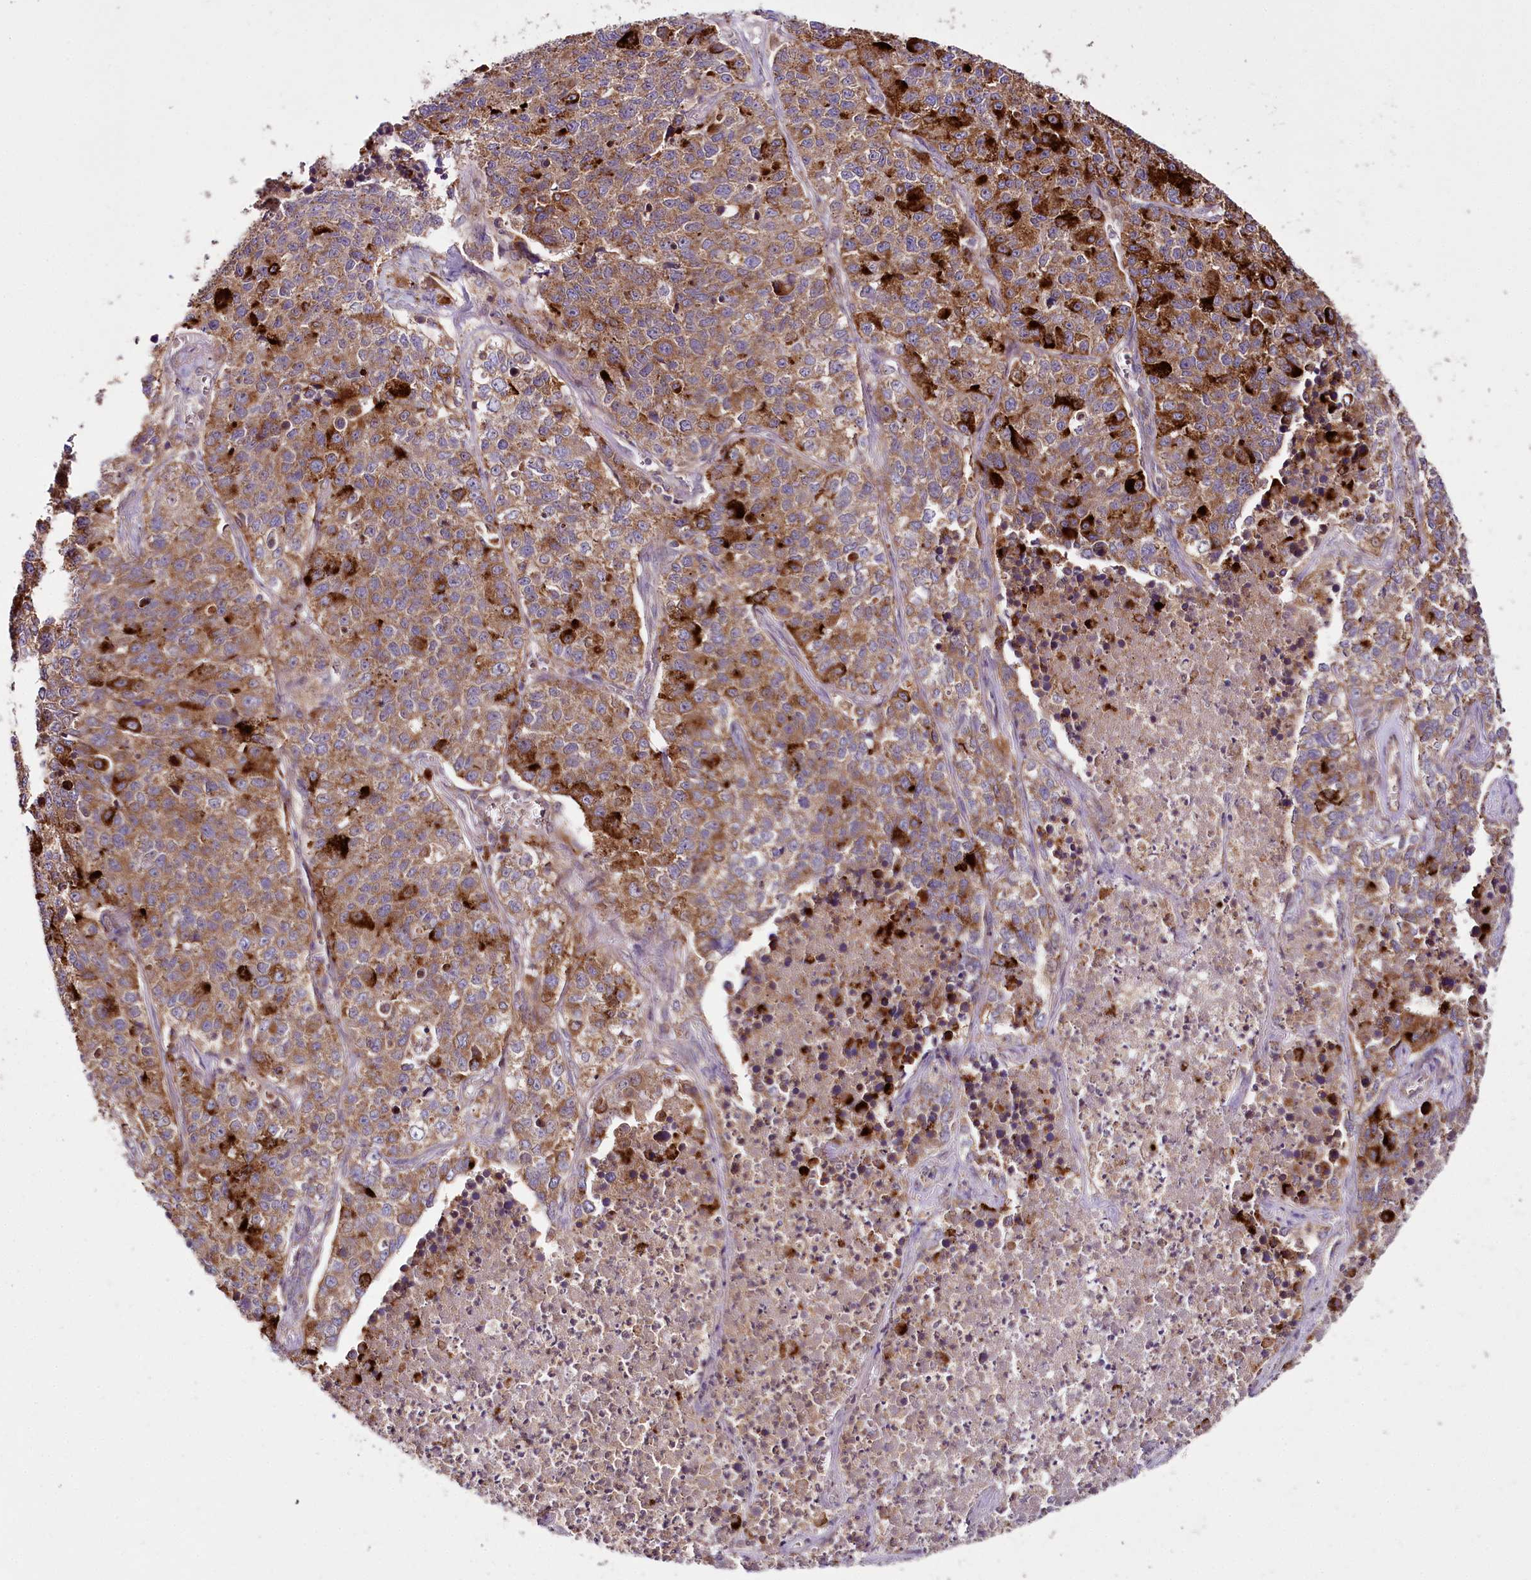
{"staining": {"intensity": "strong", "quantity": "25%-75%", "location": "cytoplasmic/membranous"}, "tissue": "lung cancer", "cell_type": "Tumor cells", "image_type": "cancer", "snomed": [{"axis": "morphology", "description": "Adenocarcinoma, NOS"}, {"axis": "topography", "description": "Lung"}], "caption": "Immunohistochemistry staining of adenocarcinoma (lung), which shows high levels of strong cytoplasmic/membranous positivity in approximately 25%-75% of tumor cells indicating strong cytoplasmic/membranous protein staining. The staining was performed using DAB (brown) for protein detection and nuclei were counterstained in hematoxylin (blue).", "gene": "RAB7A", "patient": {"sex": "male", "age": 49}}